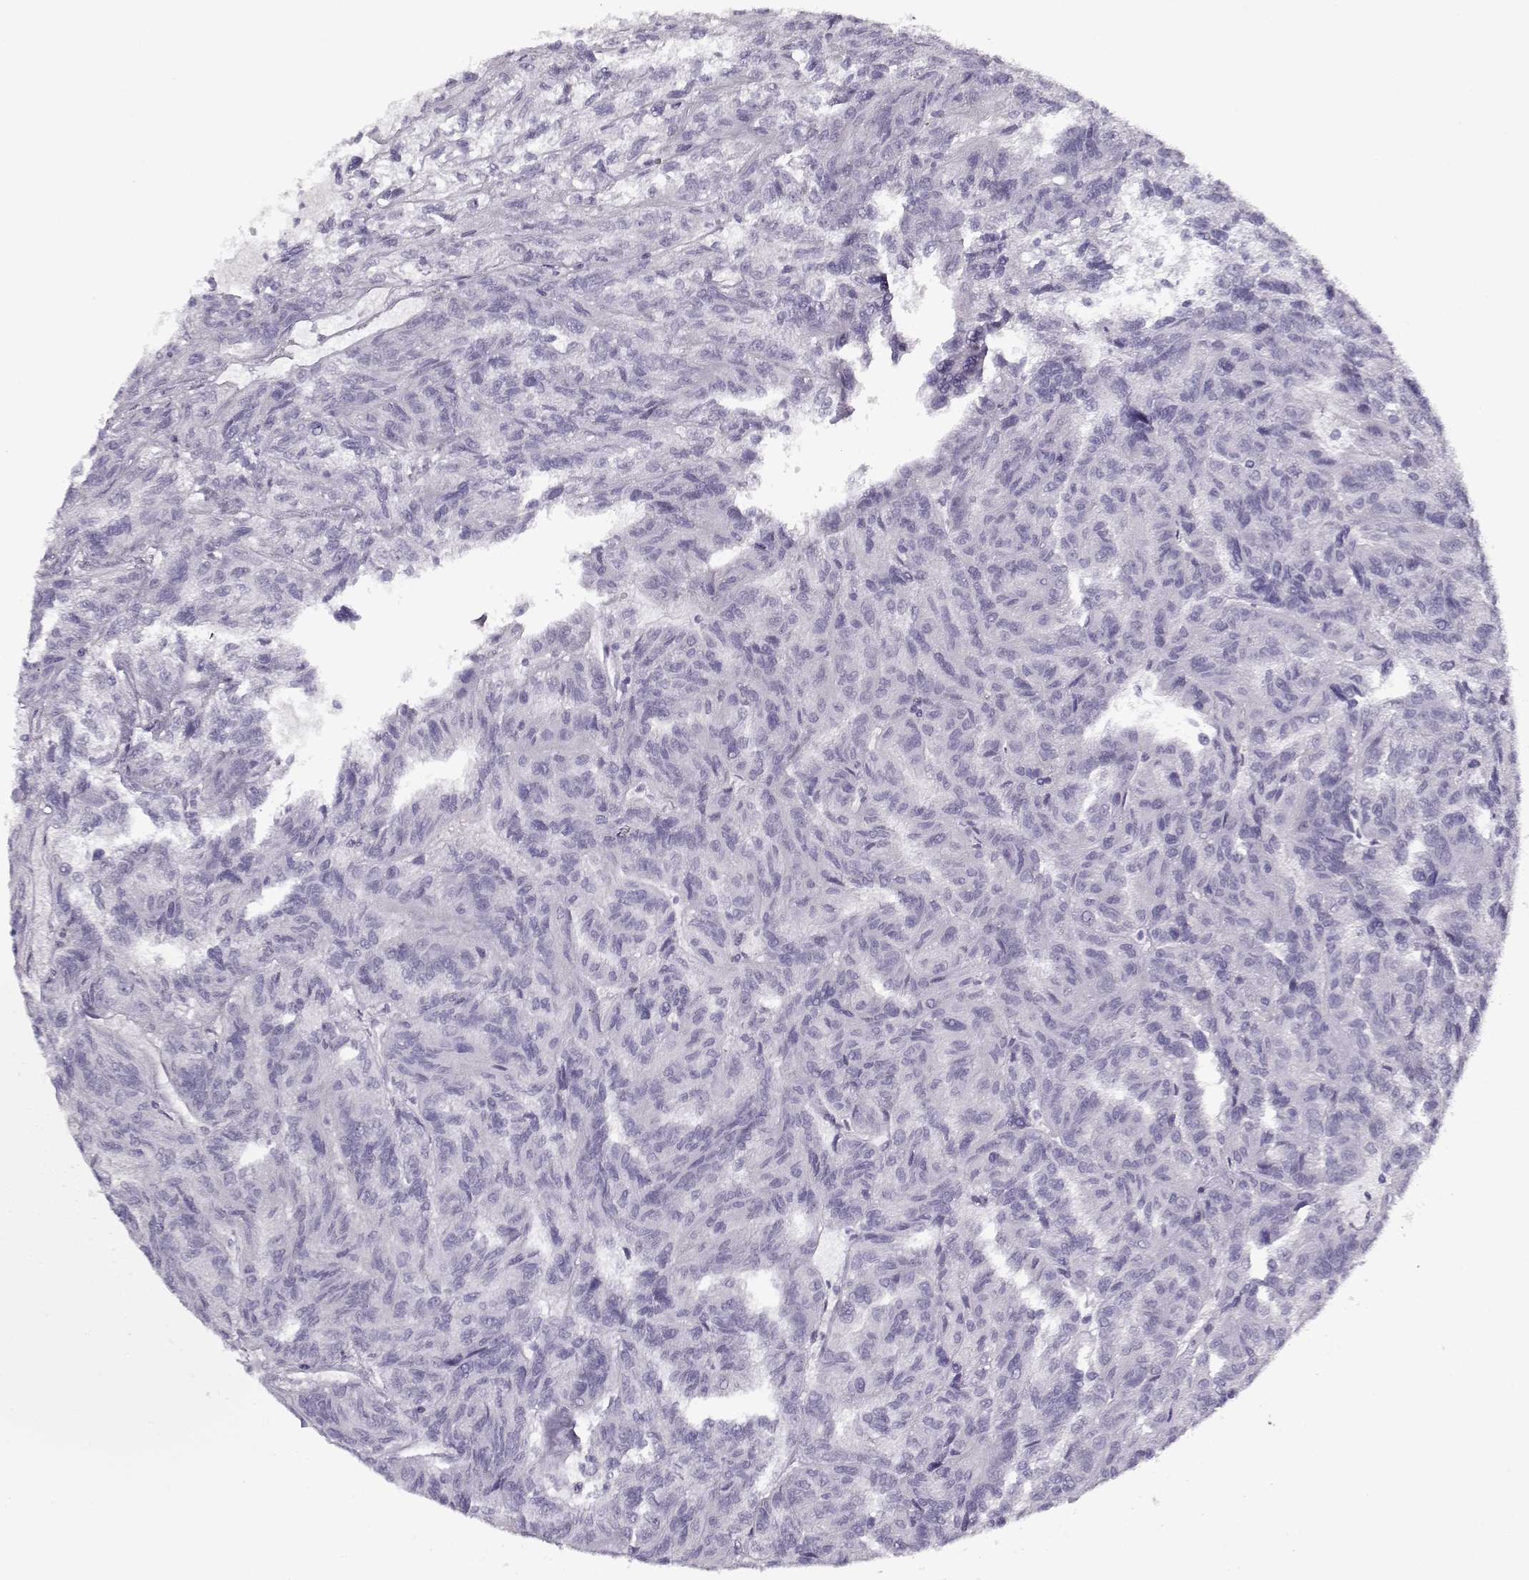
{"staining": {"intensity": "negative", "quantity": "none", "location": "none"}, "tissue": "renal cancer", "cell_type": "Tumor cells", "image_type": "cancer", "snomed": [{"axis": "morphology", "description": "Adenocarcinoma, NOS"}, {"axis": "topography", "description": "Kidney"}], "caption": "Immunohistochemistry (IHC) of renal cancer (adenocarcinoma) reveals no staining in tumor cells. (Stains: DAB immunohistochemistry with hematoxylin counter stain, Microscopy: brightfield microscopy at high magnification).", "gene": "CCDC136", "patient": {"sex": "male", "age": 79}}